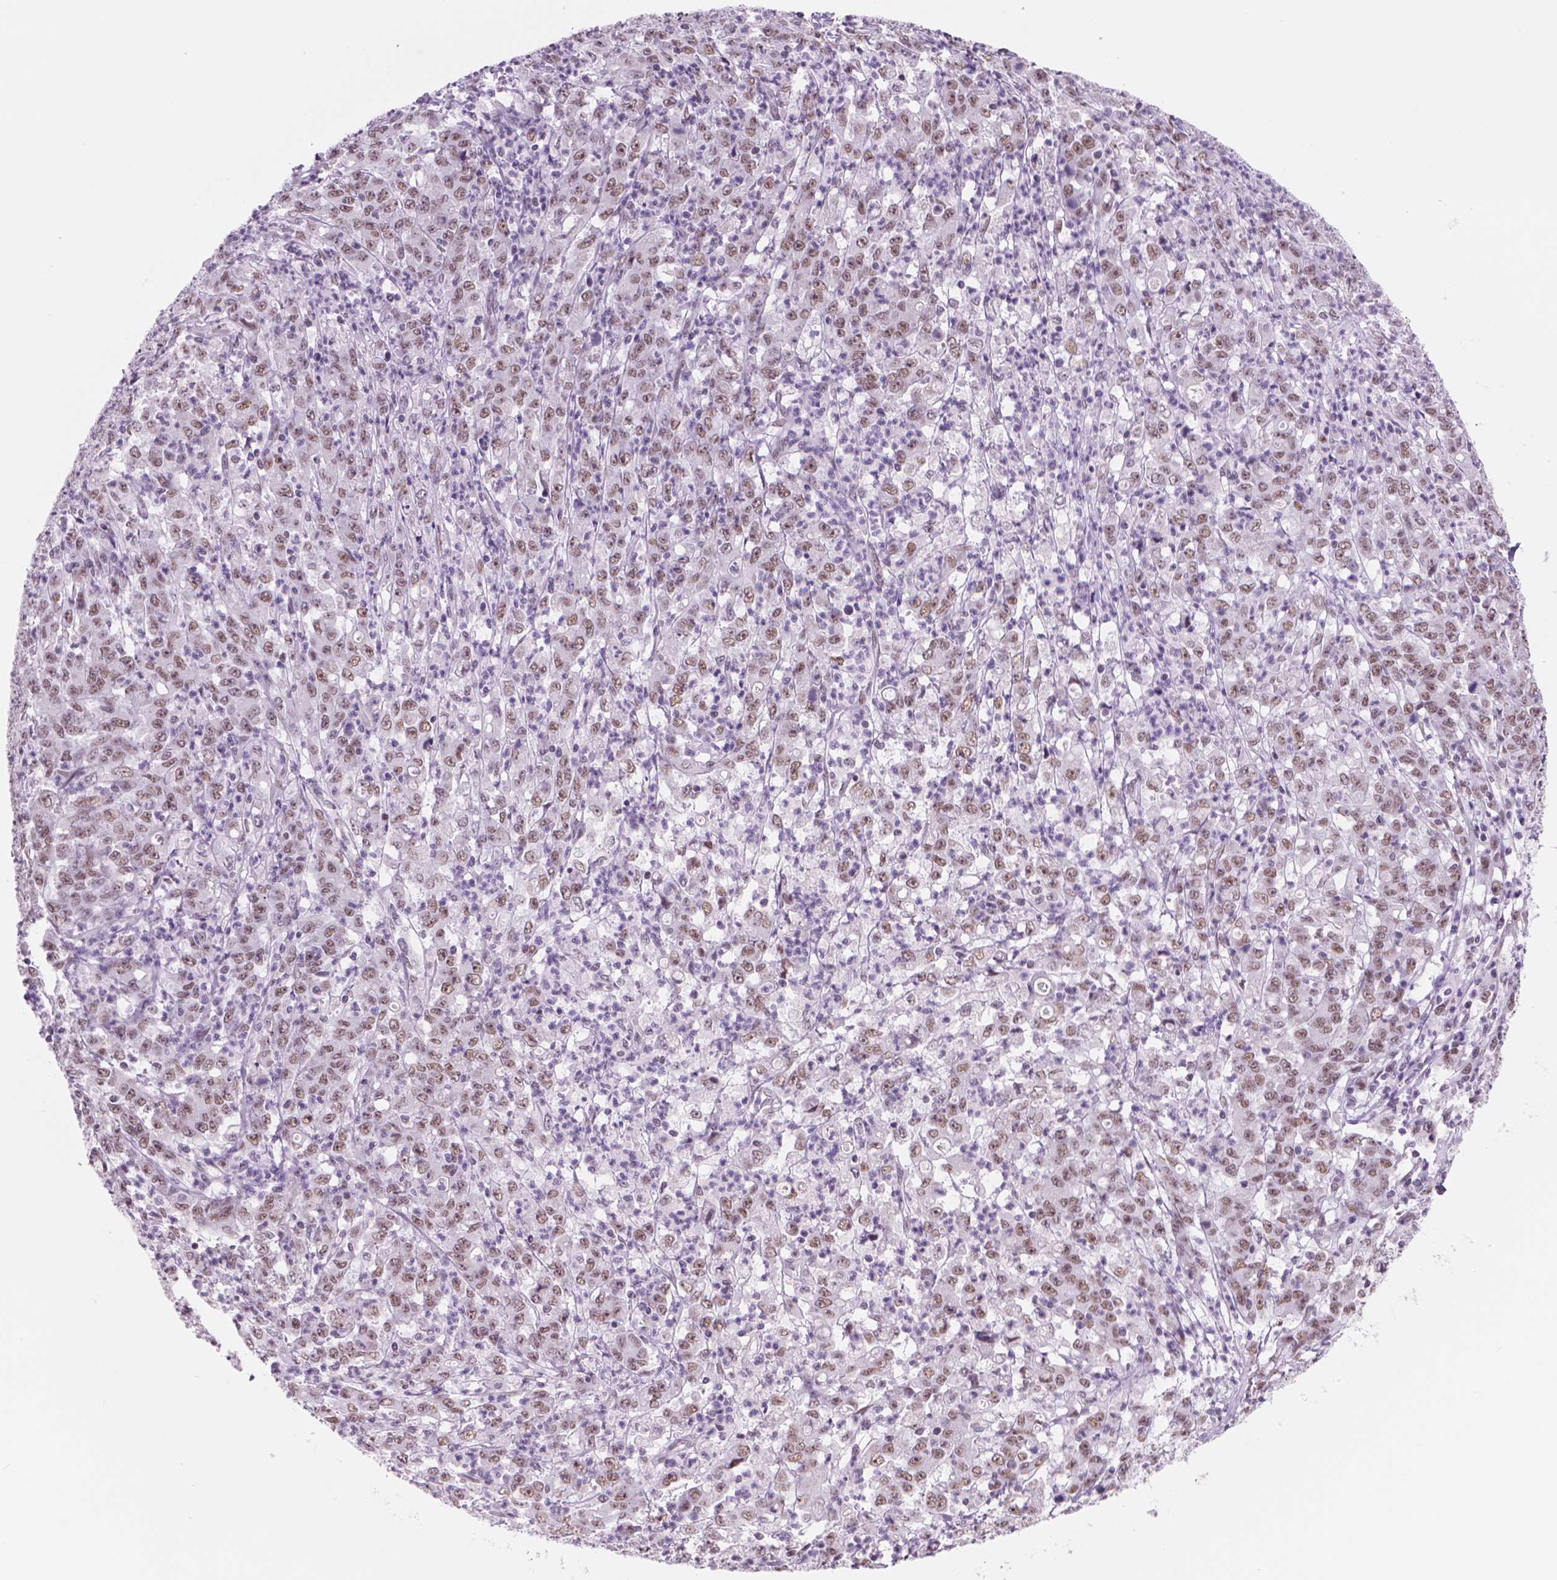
{"staining": {"intensity": "moderate", "quantity": ">75%", "location": "nuclear"}, "tissue": "stomach cancer", "cell_type": "Tumor cells", "image_type": "cancer", "snomed": [{"axis": "morphology", "description": "Adenocarcinoma, NOS"}, {"axis": "topography", "description": "Stomach, lower"}], "caption": "A photomicrograph showing moderate nuclear positivity in about >75% of tumor cells in stomach cancer, as visualized by brown immunohistochemical staining.", "gene": "POLR3D", "patient": {"sex": "female", "age": 71}}